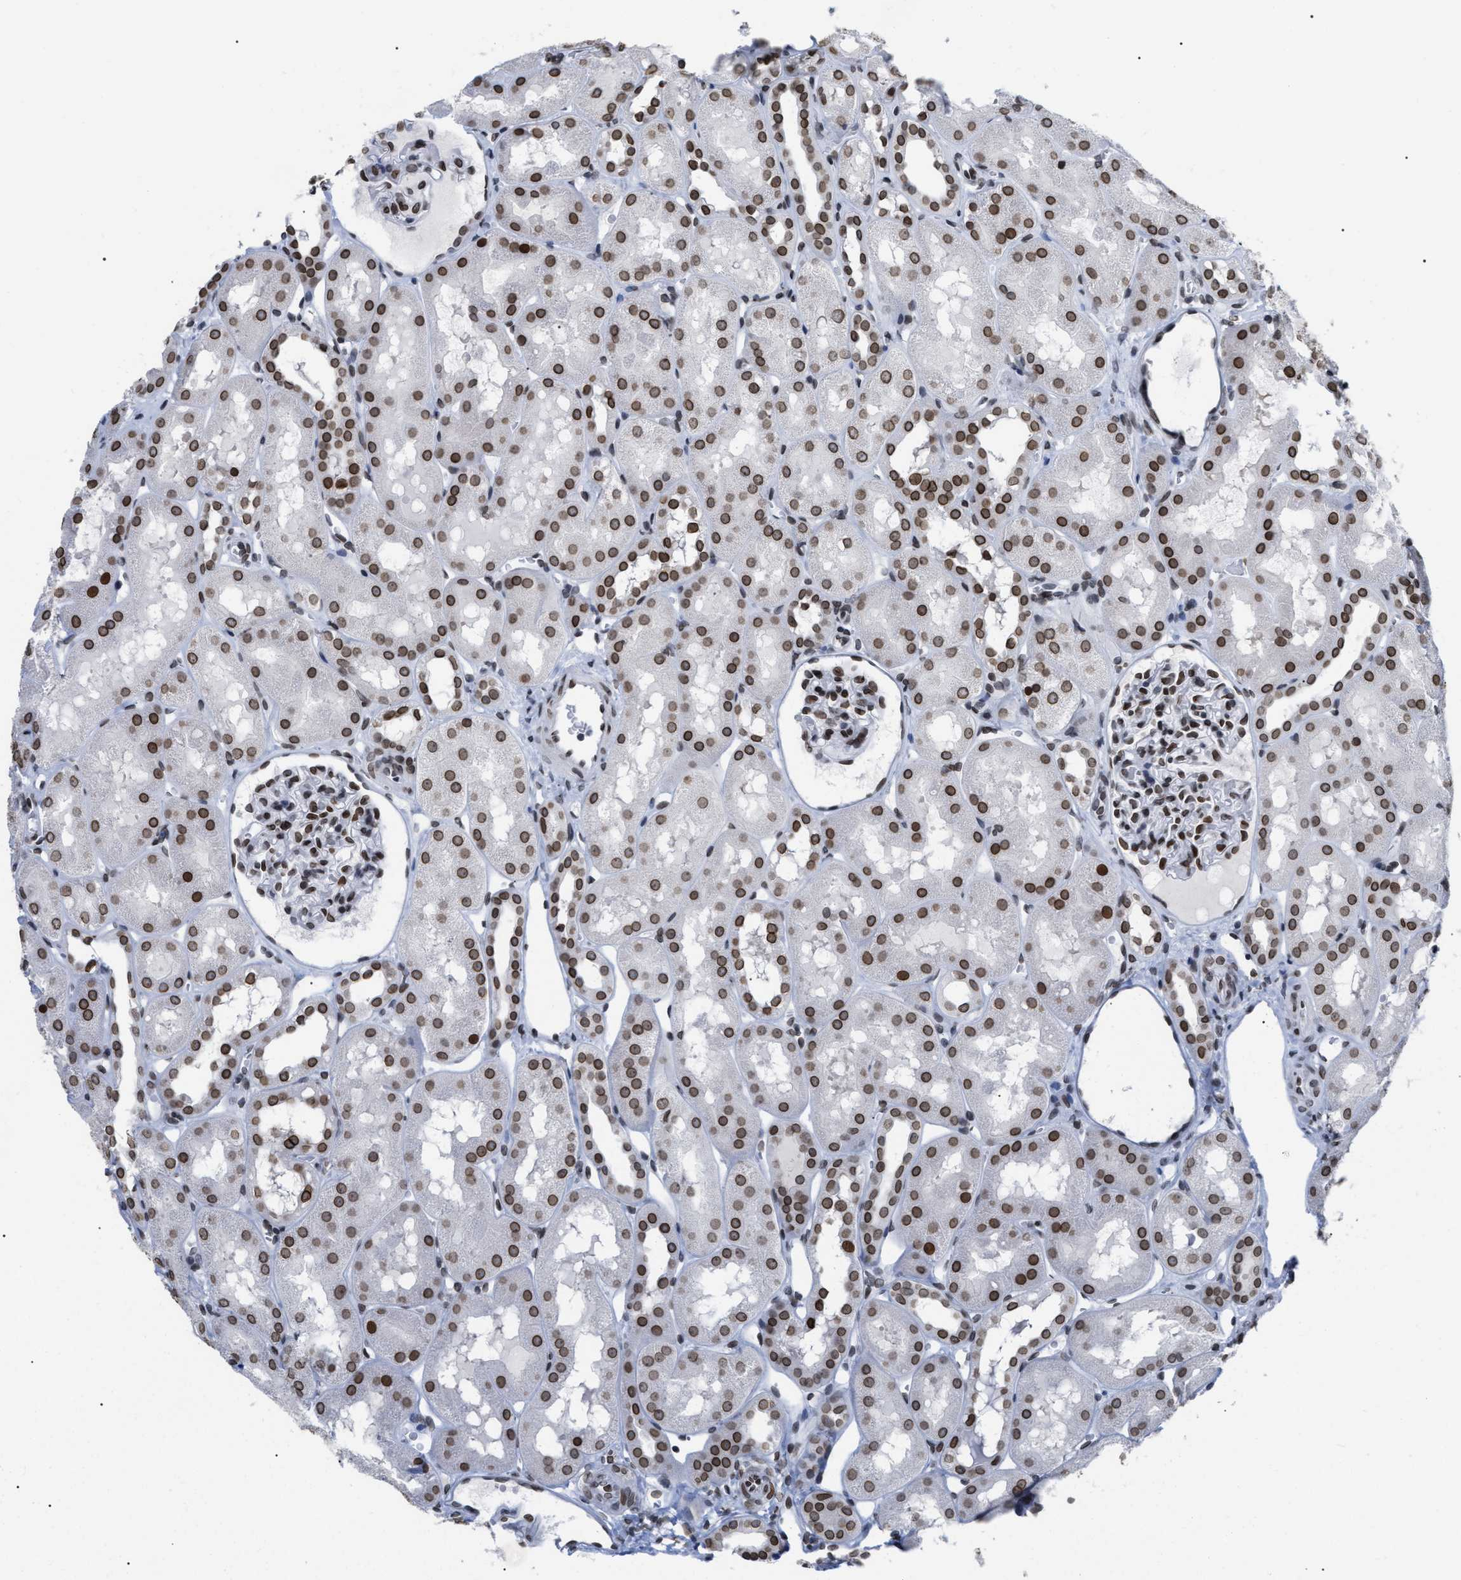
{"staining": {"intensity": "moderate", "quantity": ">75%", "location": "nuclear"}, "tissue": "kidney", "cell_type": "Cells in glomeruli", "image_type": "normal", "snomed": [{"axis": "morphology", "description": "Normal tissue, NOS"}, {"axis": "topography", "description": "Kidney"}, {"axis": "topography", "description": "Urinary bladder"}], "caption": "Immunohistochemistry histopathology image of normal human kidney stained for a protein (brown), which demonstrates medium levels of moderate nuclear staining in approximately >75% of cells in glomeruli.", "gene": "TPR", "patient": {"sex": "male", "age": 16}}